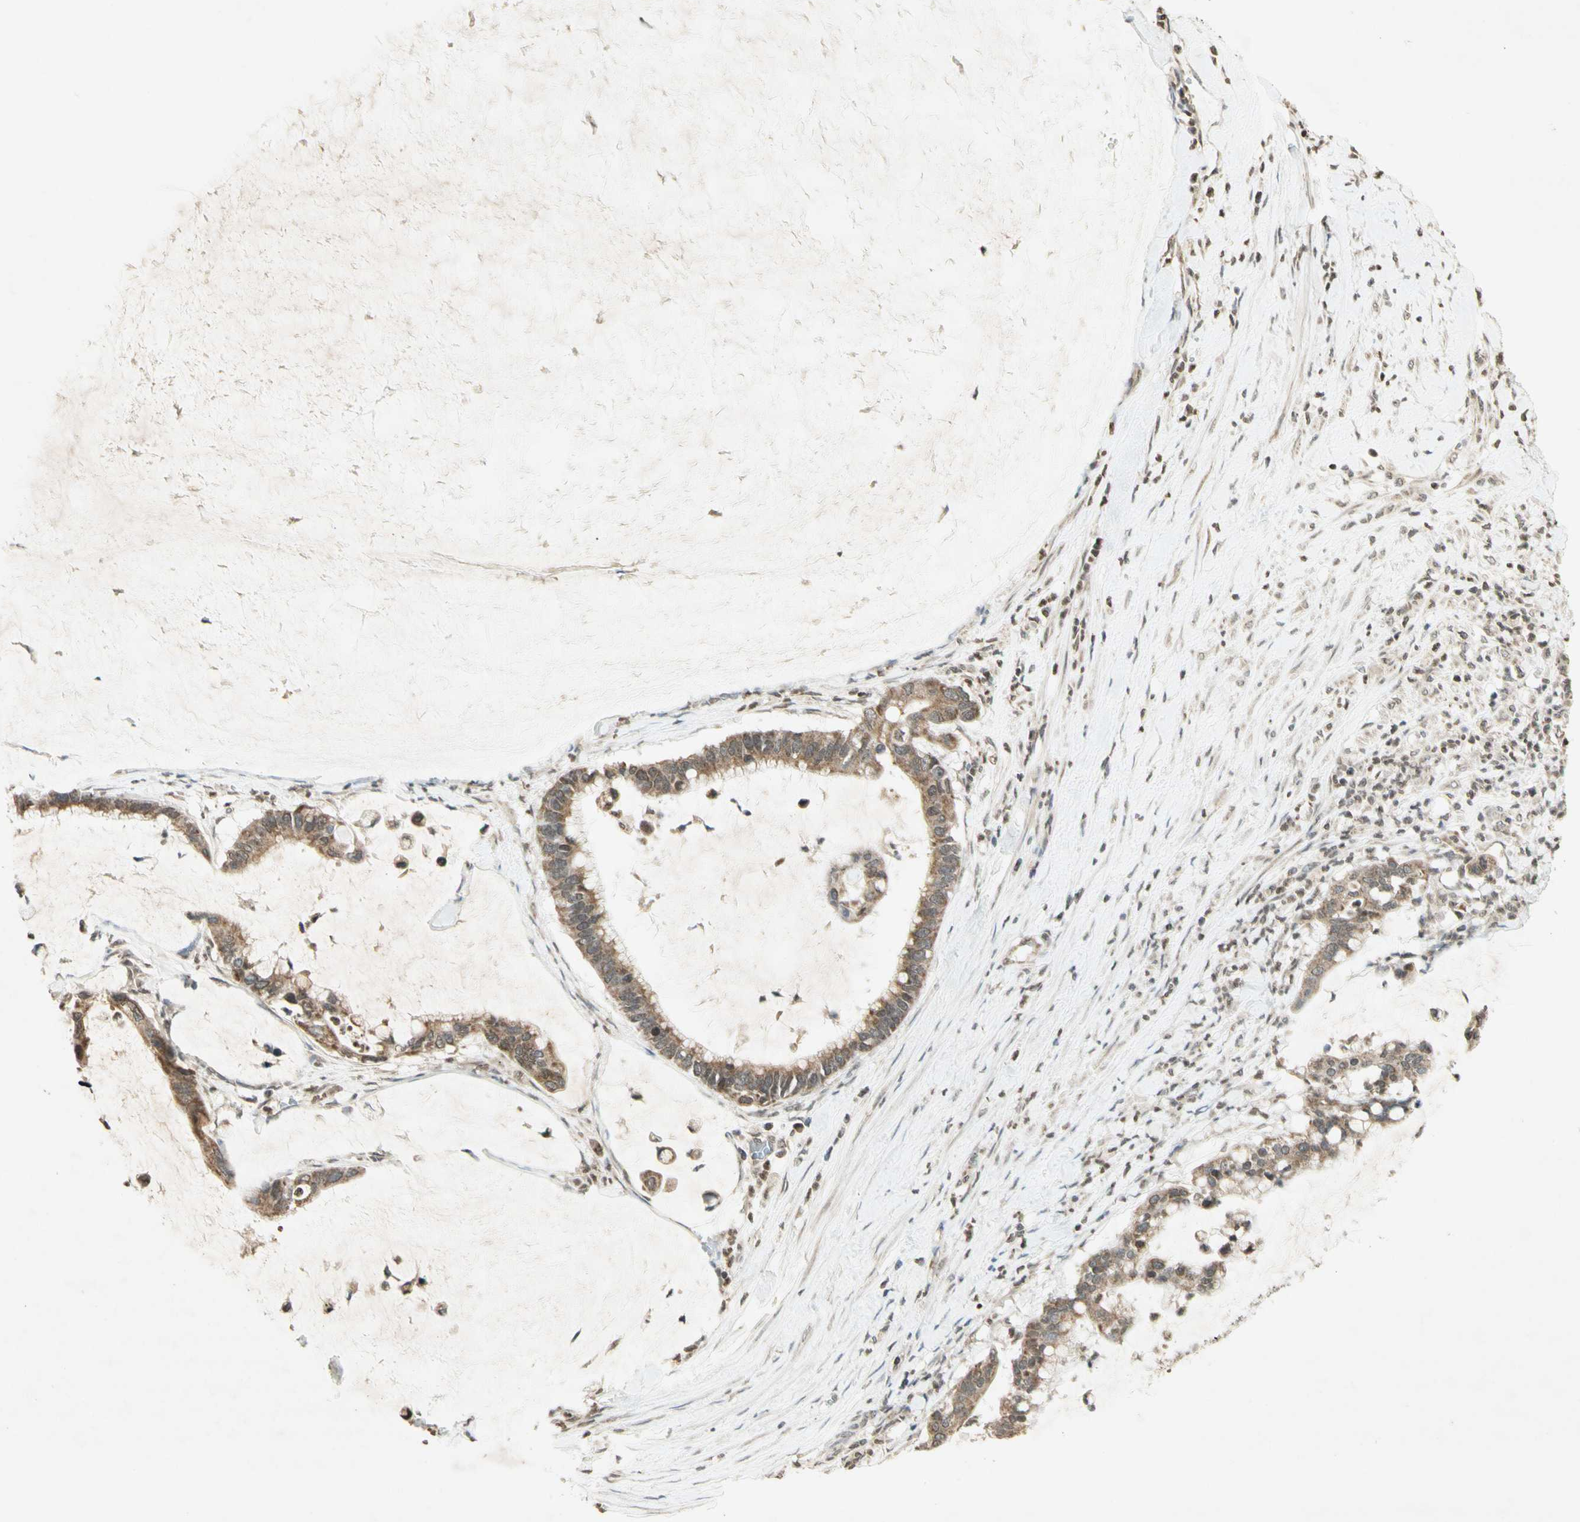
{"staining": {"intensity": "moderate", "quantity": ">75%", "location": "cytoplasmic/membranous"}, "tissue": "pancreatic cancer", "cell_type": "Tumor cells", "image_type": "cancer", "snomed": [{"axis": "morphology", "description": "Adenocarcinoma, NOS"}, {"axis": "topography", "description": "Pancreas"}], "caption": "Adenocarcinoma (pancreatic) stained with immunohistochemistry (IHC) exhibits moderate cytoplasmic/membranous positivity in approximately >75% of tumor cells.", "gene": "CCNI", "patient": {"sex": "male", "age": 41}}